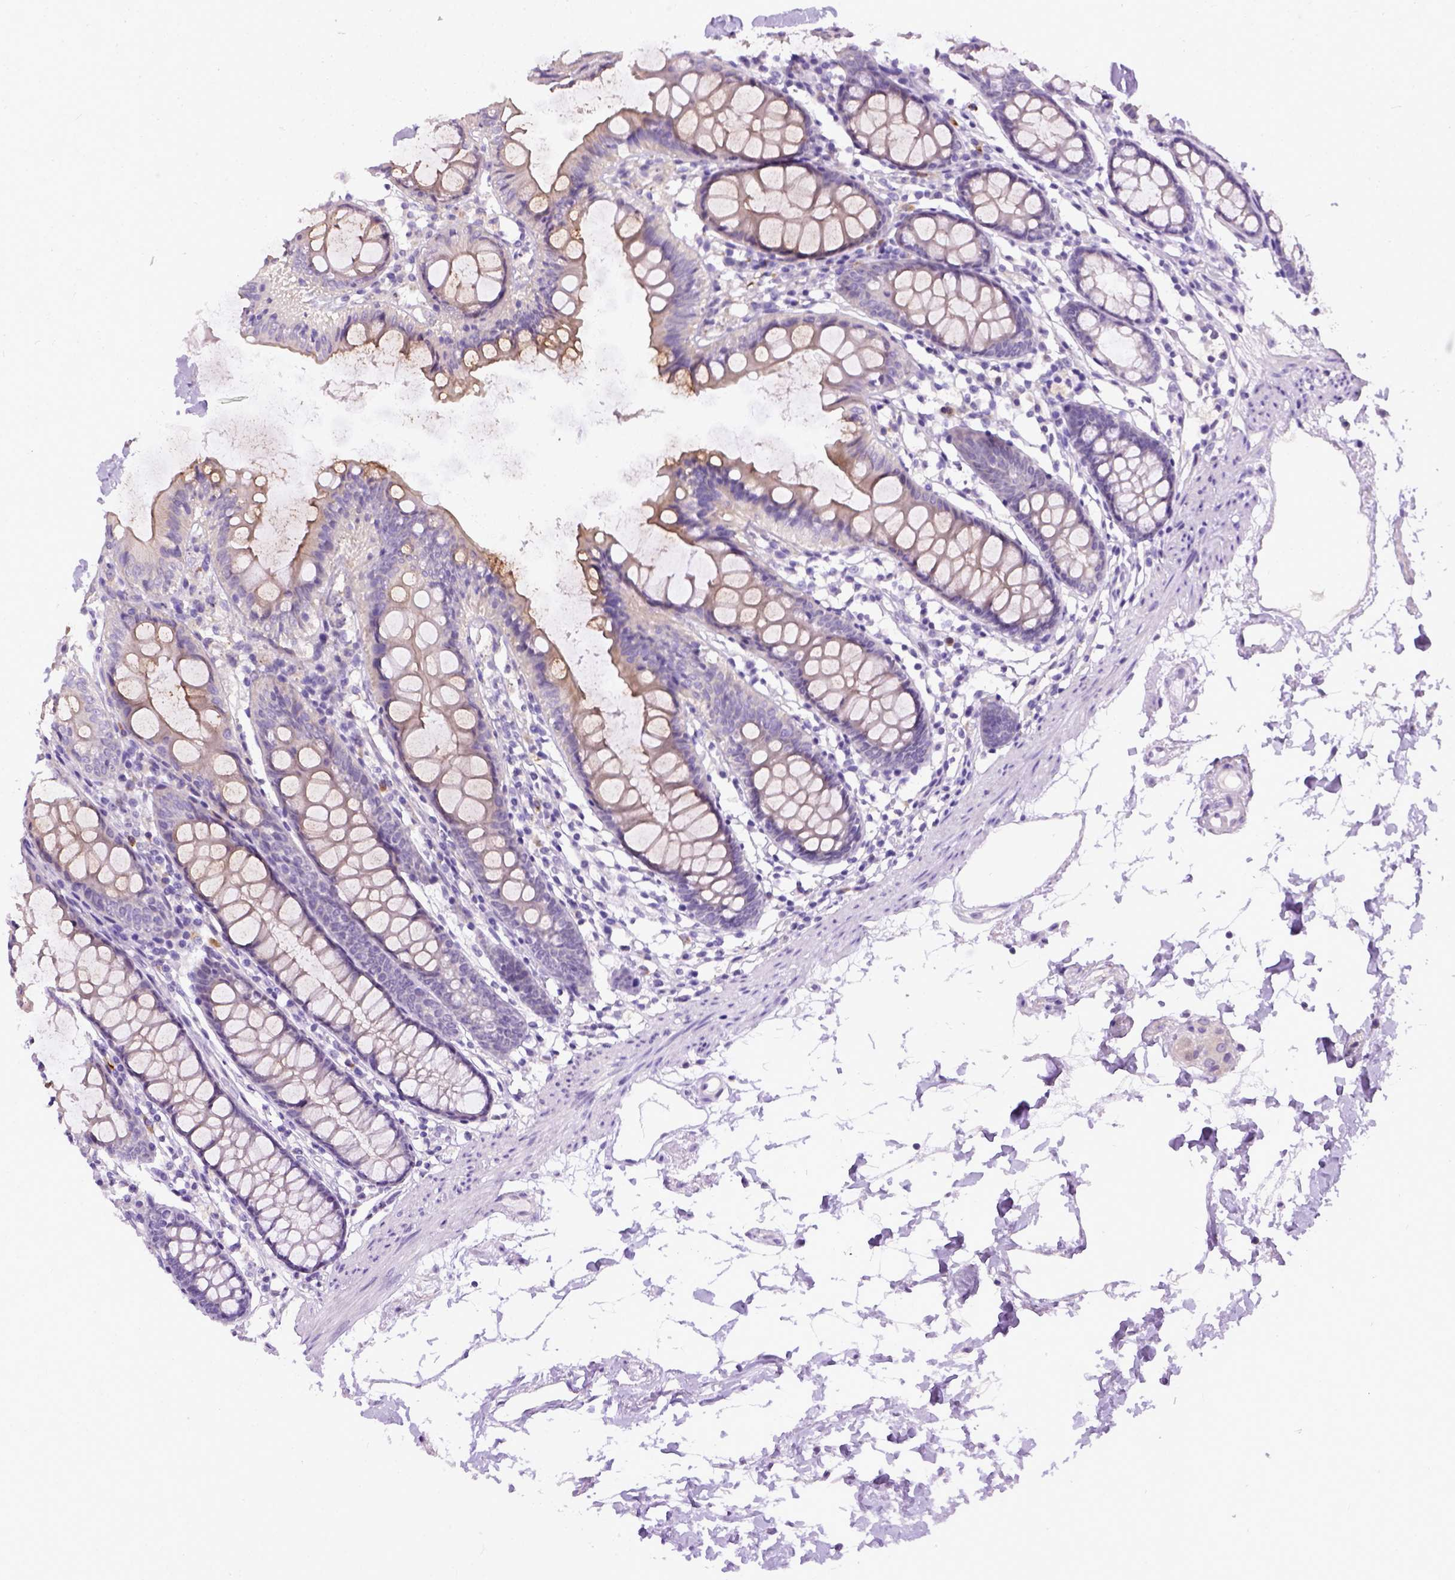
{"staining": {"intensity": "negative", "quantity": "none", "location": "none"}, "tissue": "colon", "cell_type": "Endothelial cells", "image_type": "normal", "snomed": [{"axis": "morphology", "description": "Normal tissue, NOS"}, {"axis": "topography", "description": "Colon"}], "caption": "The histopathology image displays no significant expression in endothelial cells of colon. The staining is performed using DAB brown chromogen with nuclei counter-stained in using hematoxylin.", "gene": "FAM184B", "patient": {"sex": "female", "age": 84}}